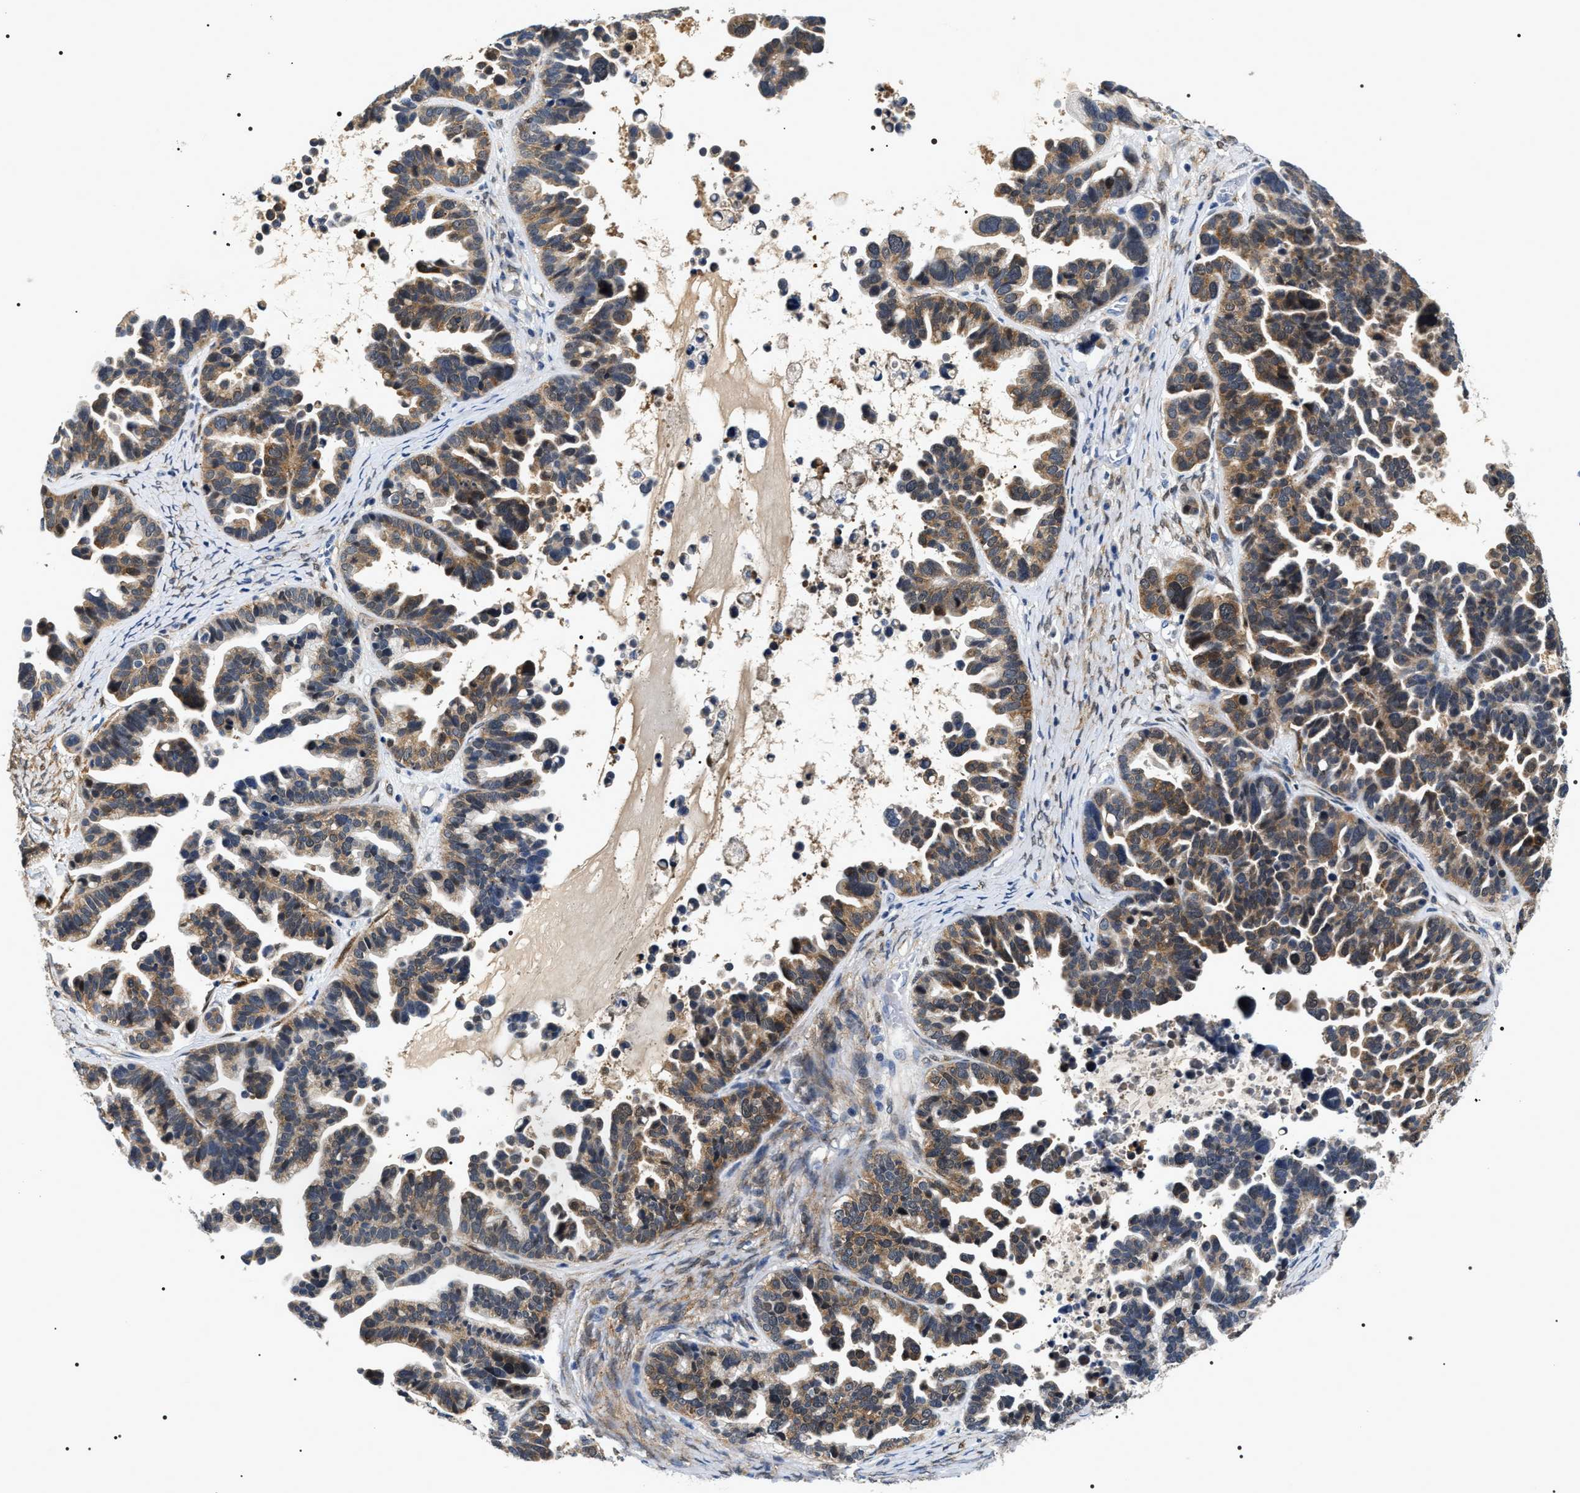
{"staining": {"intensity": "moderate", "quantity": ">75%", "location": "cytoplasmic/membranous"}, "tissue": "ovarian cancer", "cell_type": "Tumor cells", "image_type": "cancer", "snomed": [{"axis": "morphology", "description": "Cystadenocarcinoma, serous, NOS"}, {"axis": "topography", "description": "Ovary"}], "caption": "A brown stain highlights moderate cytoplasmic/membranous expression of a protein in human ovarian serous cystadenocarcinoma tumor cells.", "gene": "BAG2", "patient": {"sex": "female", "age": 56}}